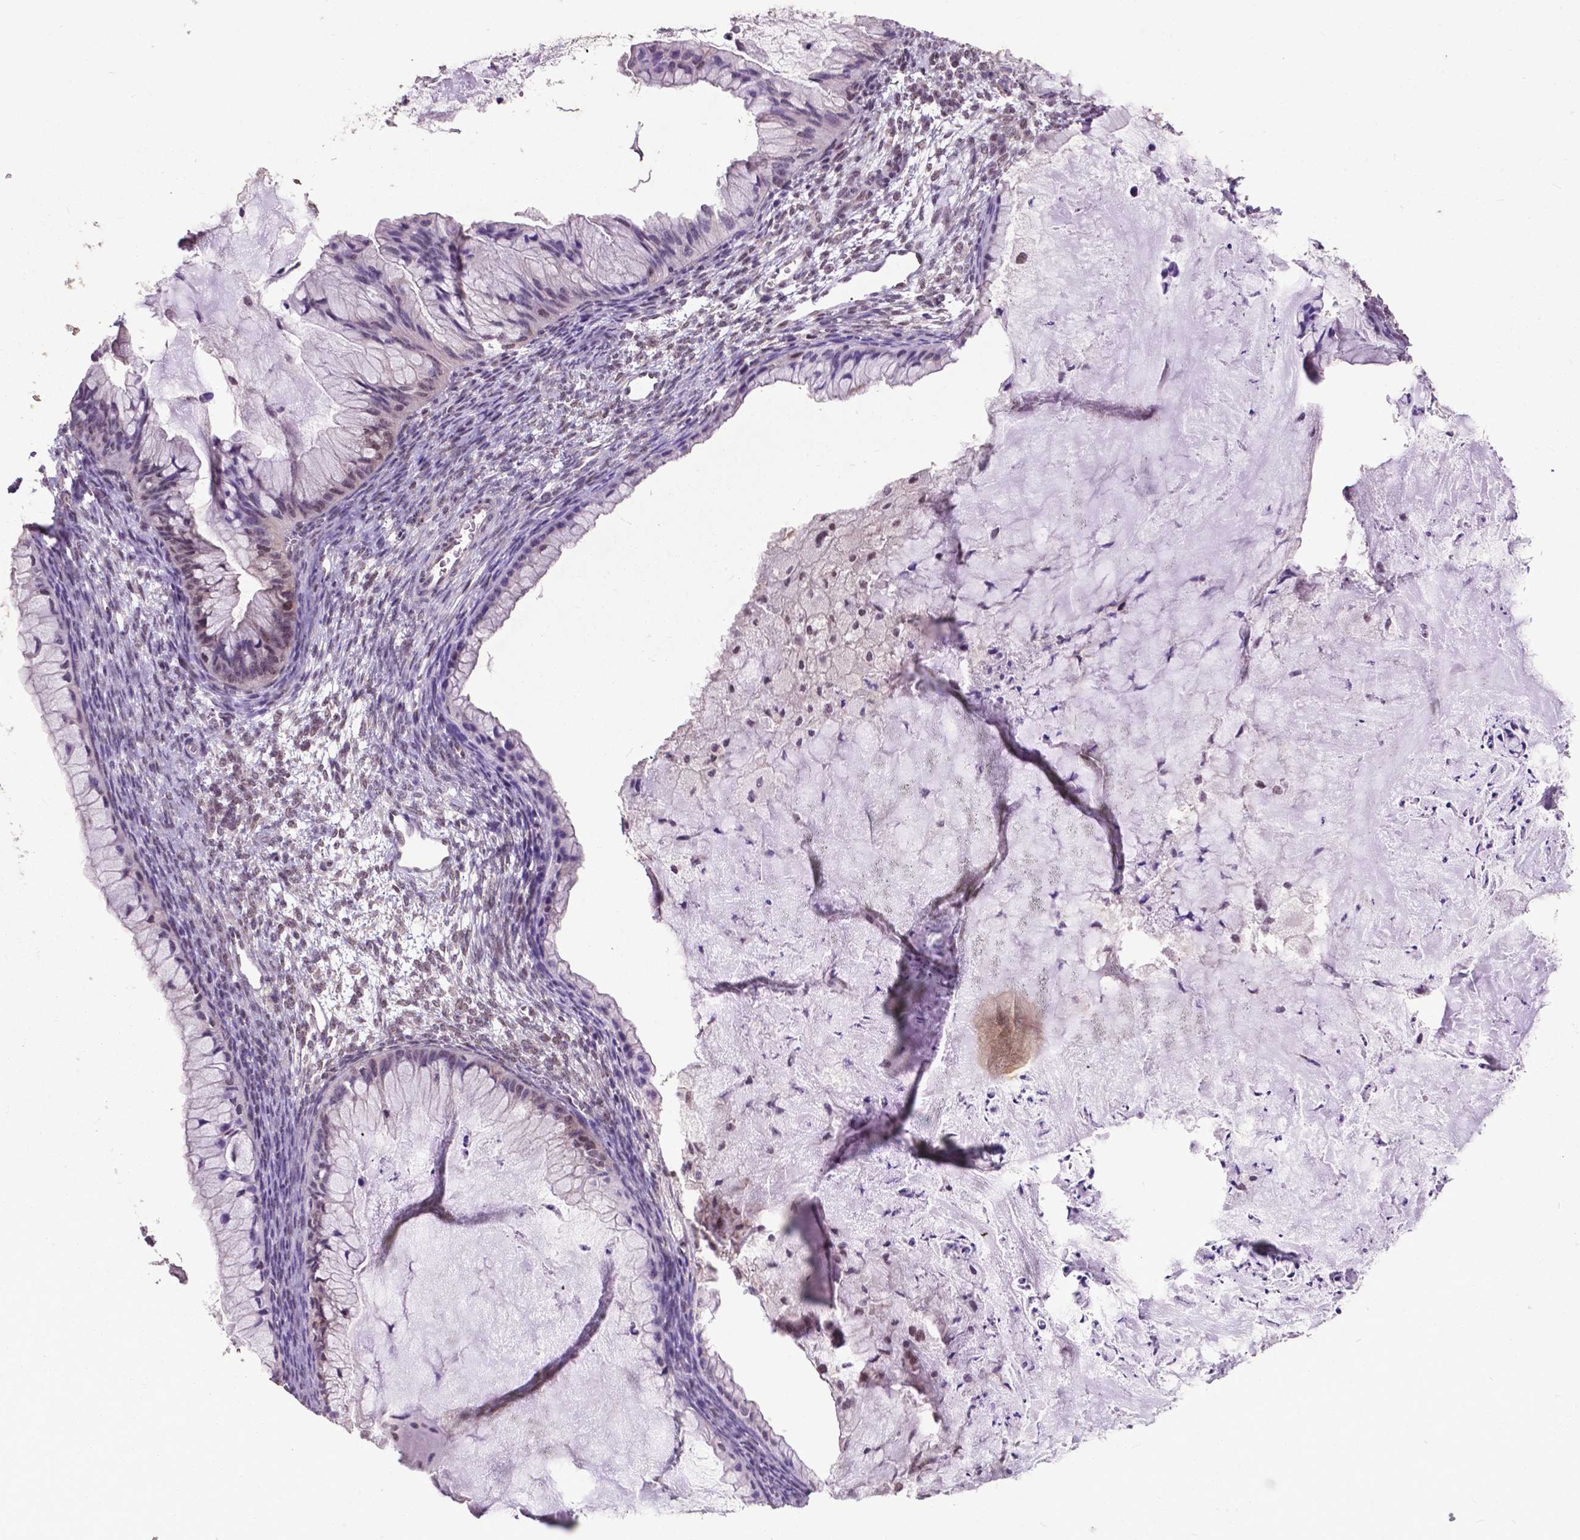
{"staining": {"intensity": "weak", "quantity": "<25%", "location": "nuclear"}, "tissue": "ovarian cancer", "cell_type": "Tumor cells", "image_type": "cancer", "snomed": [{"axis": "morphology", "description": "Cystadenocarcinoma, mucinous, NOS"}, {"axis": "topography", "description": "Ovary"}], "caption": "A histopathology image of mucinous cystadenocarcinoma (ovarian) stained for a protein displays no brown staining in tumor cells.", "gene": "FAF1", "patient": {"sex": "female", "age": 72}}